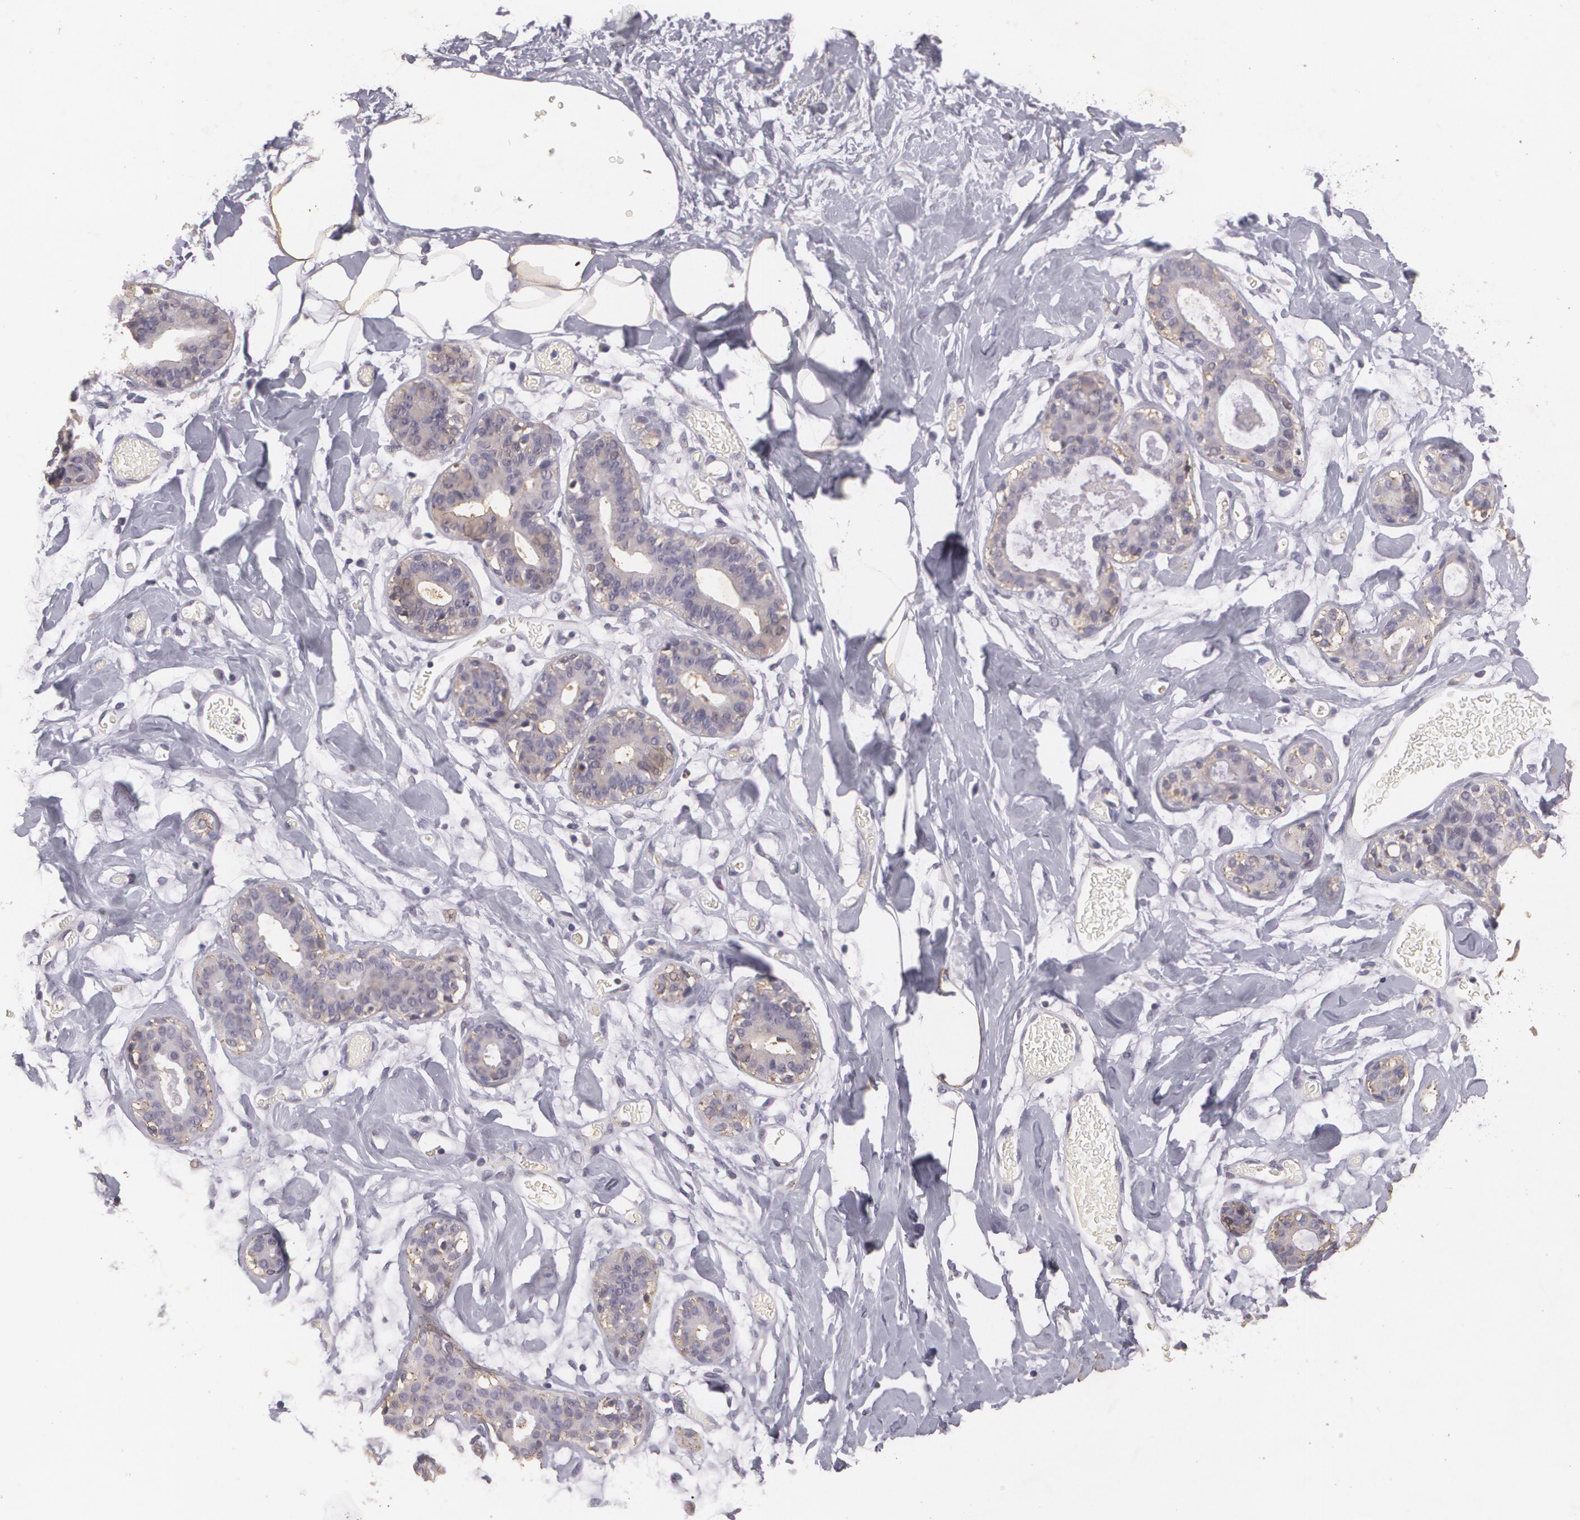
{"staining": {"intensity": "negative", "quantity": "none", "location": "none"}, "tissue": "breast", "cell_type": "Adipocytes", "image_type": "normal", "snomed": [{"axis": "morphology", "description": "Normal tissue, NOS"}, {"axis": "topography", "description": "Breast"}], "caption": "Immunohistochemical staining of benign human breast reveals no significant expression in adipocytes. The staining was performed using DAB to visualize the protein expression in brown, while the nuclei were stained in blue with hematoxylin (Magnification: 20x).", "gene": "KCNA4", "patient": {"sex": "female", "age": 23}}